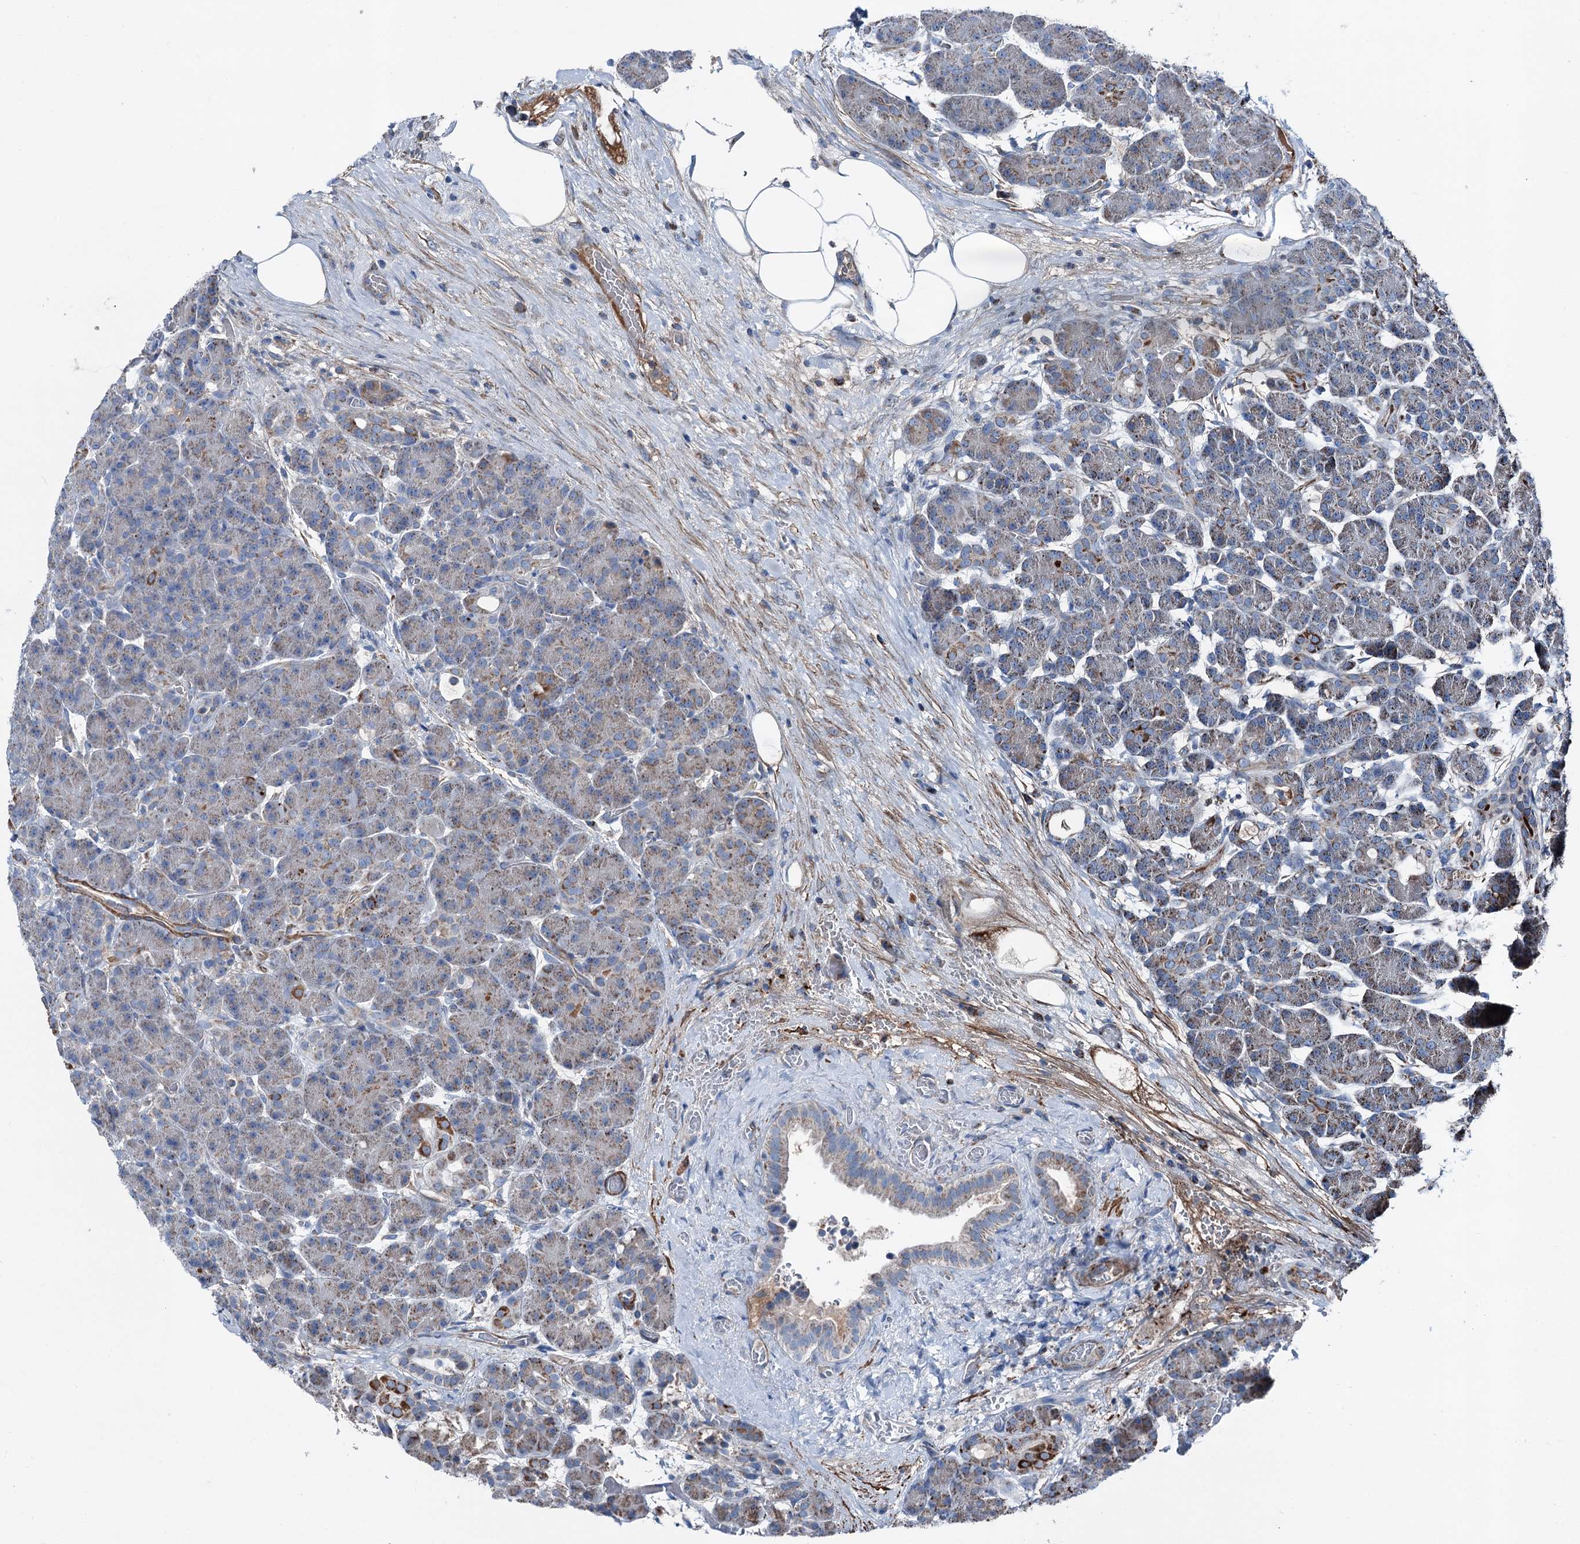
{"staining": {"intensity": "moderate", "quantity": "<25%", "location": "cytoplasmic/membranous"}, "tissue": "pancreas", "cell_type": "Exocrine glandular cells", "image_type": "normal", "snomed": [{"axis": "morphology", "description": "Normal tissue, NOS"}, {"axis": "topography", "description": "Pancreas"}], "caption": "Immunohistochemical staining of benign pancreas shows low levels of moderate cytoplasmic/membranous expression in approximately <25% of exocrine glandular cells.", "gene": "DDIAS", "patient": {"sex": "male", "age": 63}}